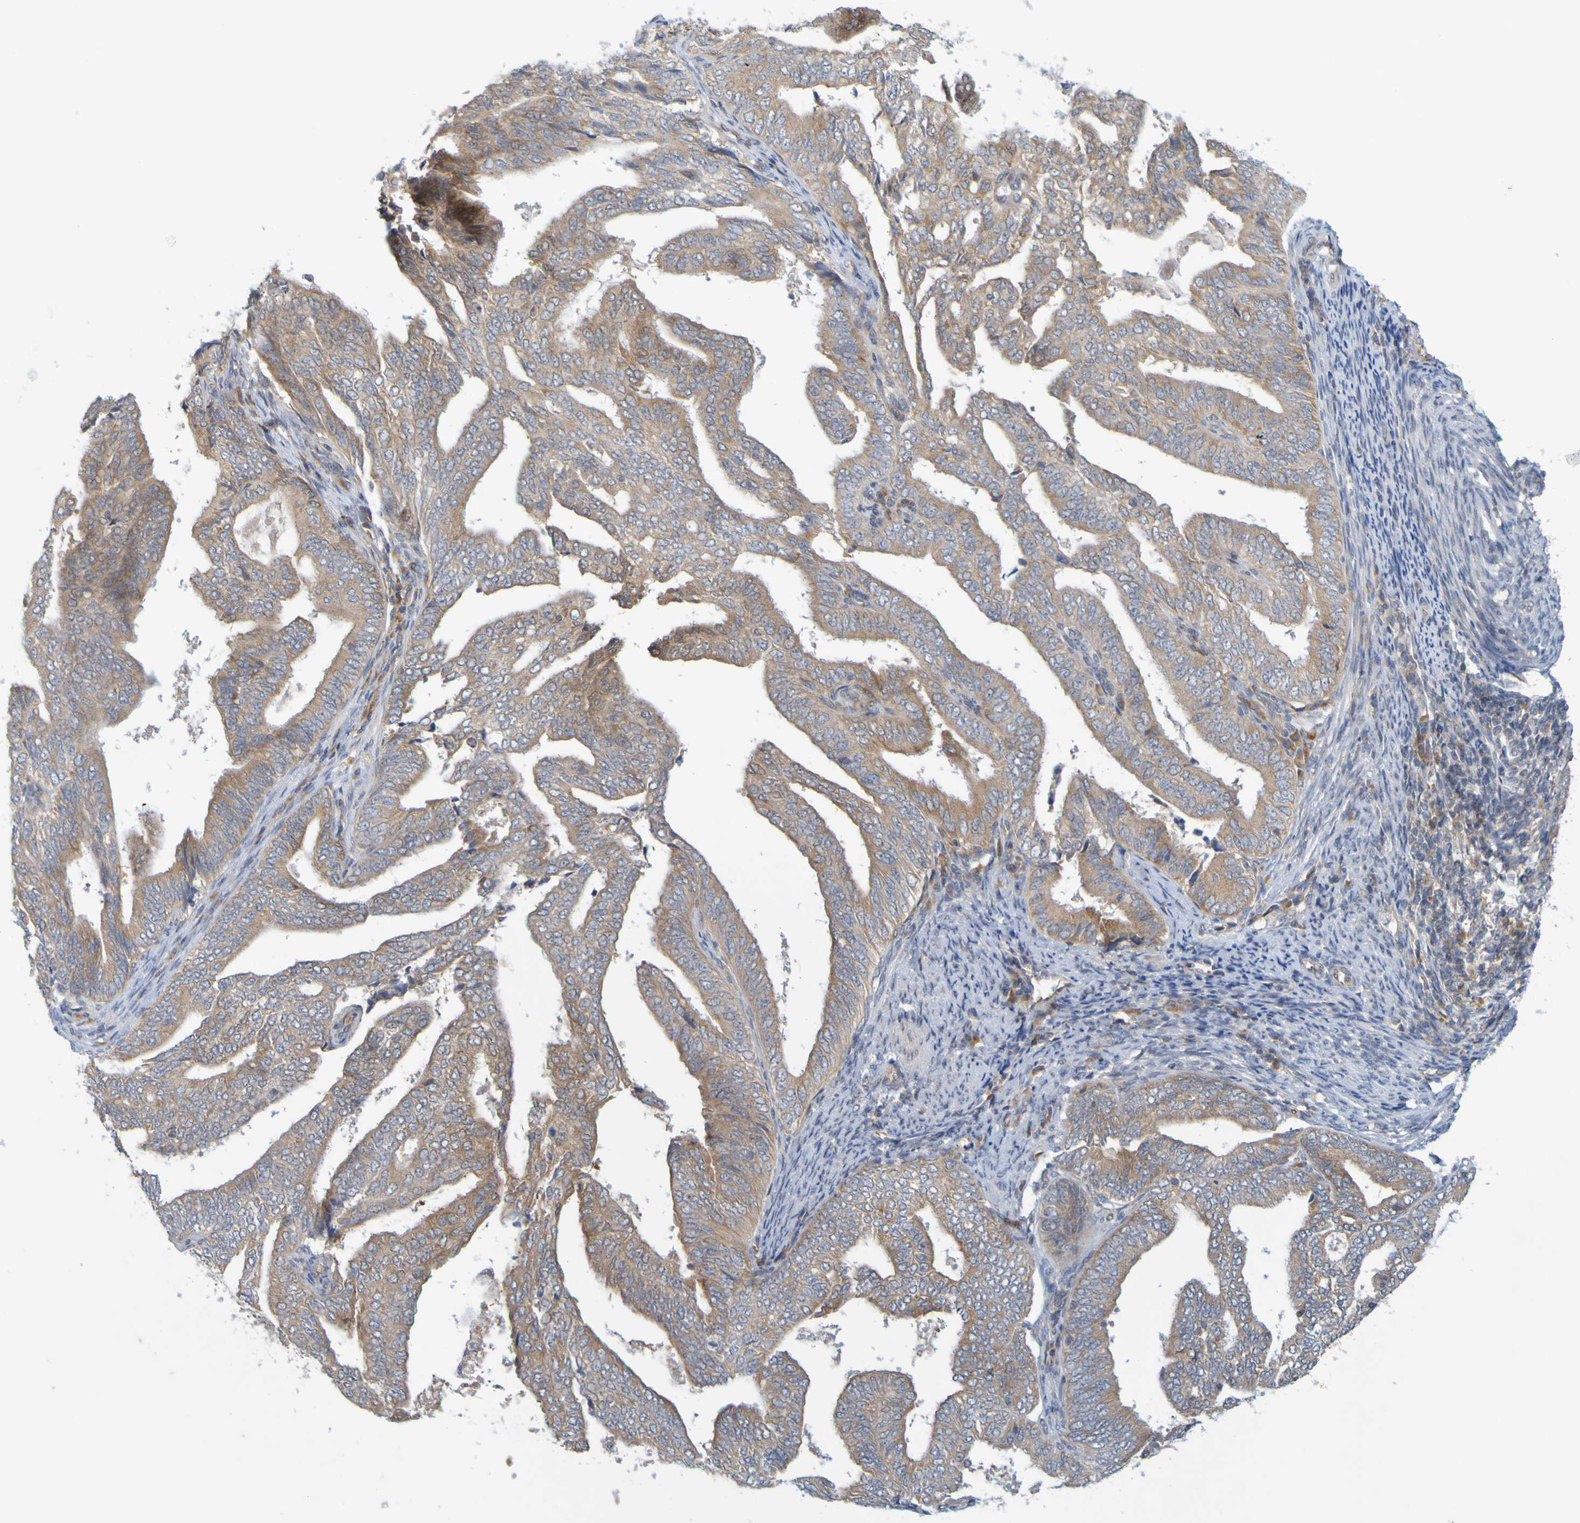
{"staining": {"intensity": "moderate", "quantity": ">75%", "location": "cytoplasmic/membranous"}, "tissue": "endometrial cancer", "cell_type": "Tumor cells", "image_type": "cancer", "snomed": [{"axis": "morphology", "description": "Adenocarcinoma, NOS"}, {"axis": "topography", "description": "Endometrium"}], "caption": "Approximately >75% of tumor cells in human endometrial cancer (adenocarcinoma) reveal moderate cytoplasmic/membranous protein expression as visualized by brown immunohistochemical staining.", "gene": "MOGS", "patient": {"sex": "female", "age": 58}}